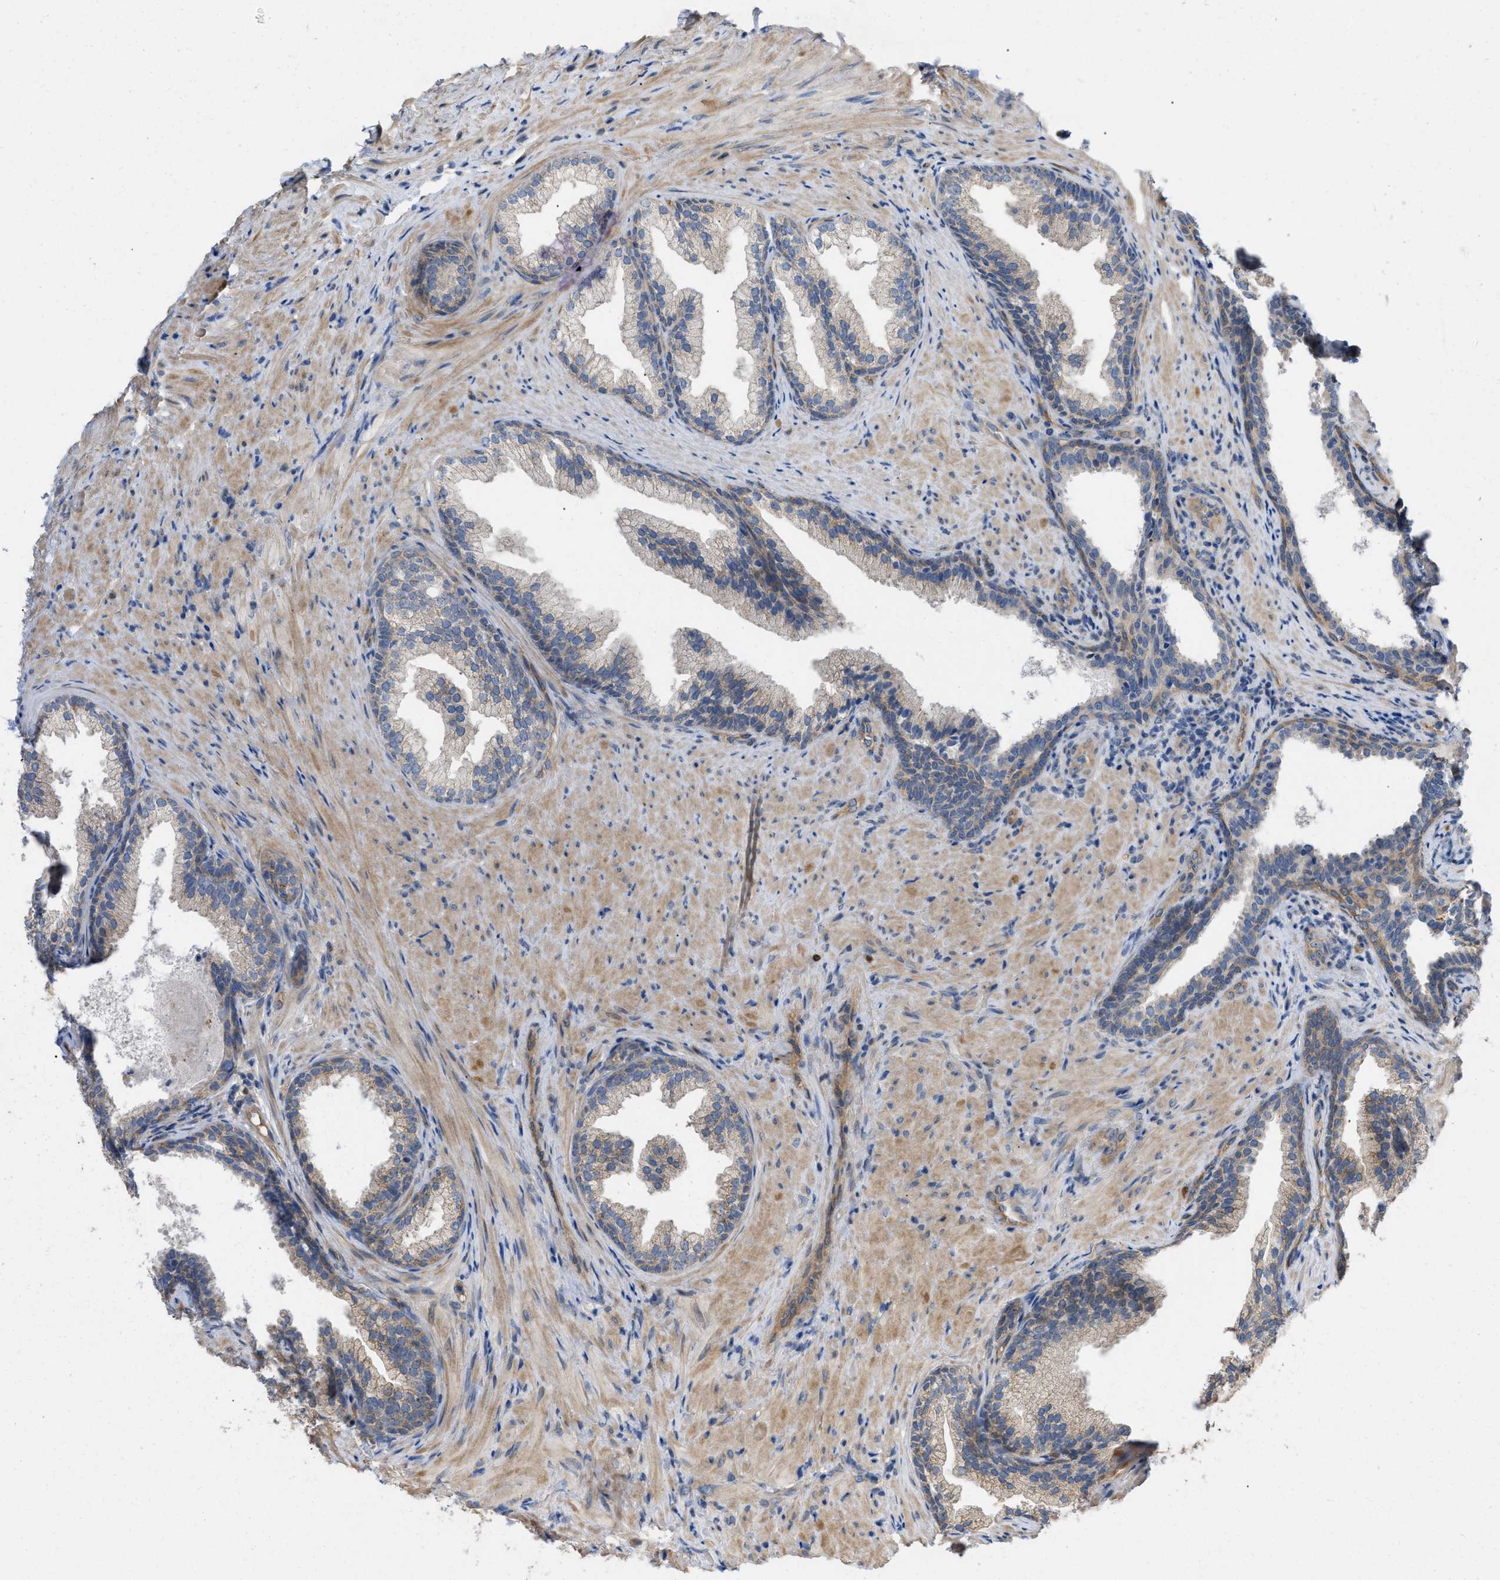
{"staining": {"intensity": "weak", "quantity": ">75%", "location": "cytoplasmic/membranous"}, "tissue": "prostate", "cell_type": "Glandular cells", "image_type": "normal", "snomed": [{"axis": "morphology", "description": "Normal tissue, NOS"}, {"axis": "topography", "description": "Prostate"}], "caption": "Benign prostate exhibits weak cytoplasmic/membranous staining in approximately >75% of glandular cells, visualized by immunohistochemistry. The staining was performed using DAB, with brown indicating positive protein expression. Nuclei are stained blue with hematoxylin.", "gene": "SLC4A11", "patient": {"sex": "male", "age": 76}}